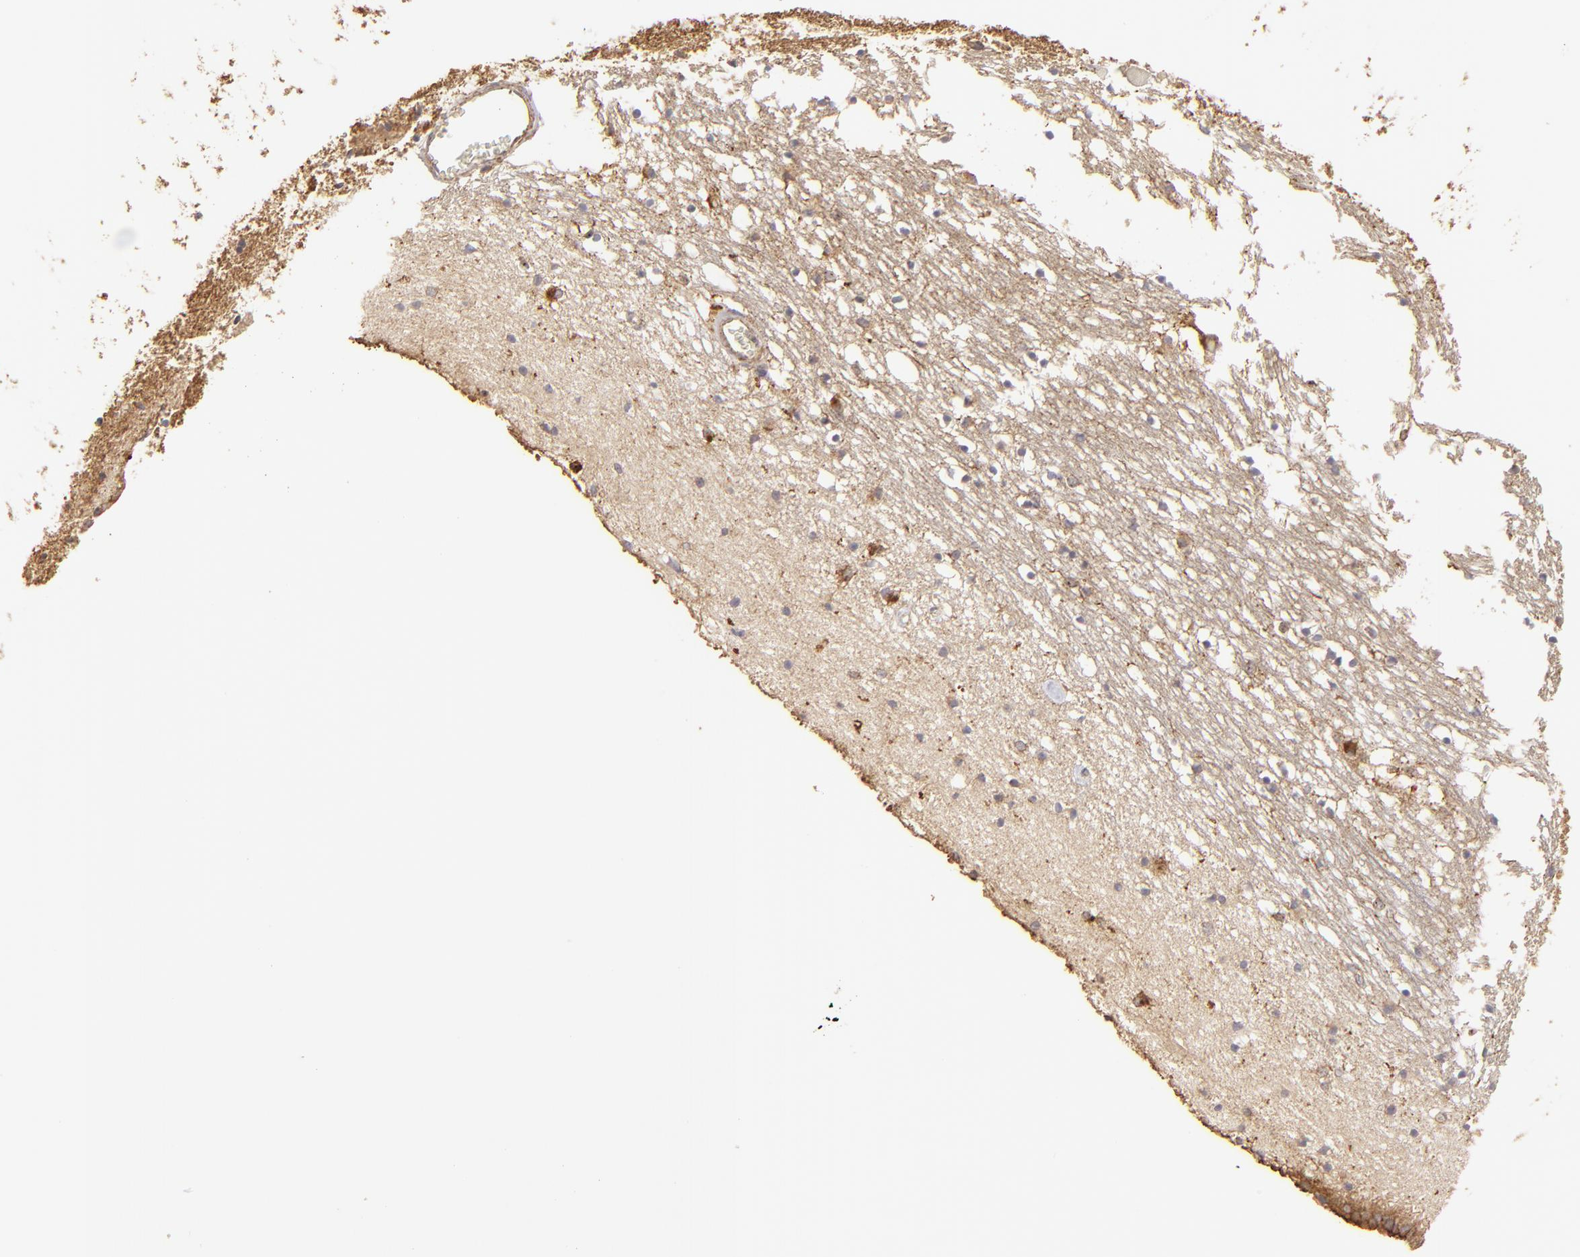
{"staining": {"intensity": "moderate", "quantity": ">75%", "location": "cytoplasmic/membranous"}, "tissue": "caudate", "cell_type": "Glial cells", "image_type": "normal", "snomed": [{"axis": "morphology", "description": "Normal tissue, NOS"}, {"axis": "topography", "description": "Lateral ventricle wall"}], "caption": "IHC (DAB (3,3'-diaminobenzidine)) staining of unremarkable caudate displays moderate cytoplasmic/membranous protein expression in about >75% of glial cells. (brown staining indicates protein expression, while blue staining denotes nuclei).", "gene": "ACTB", "patient": {"sex": "male", "age": 45}}